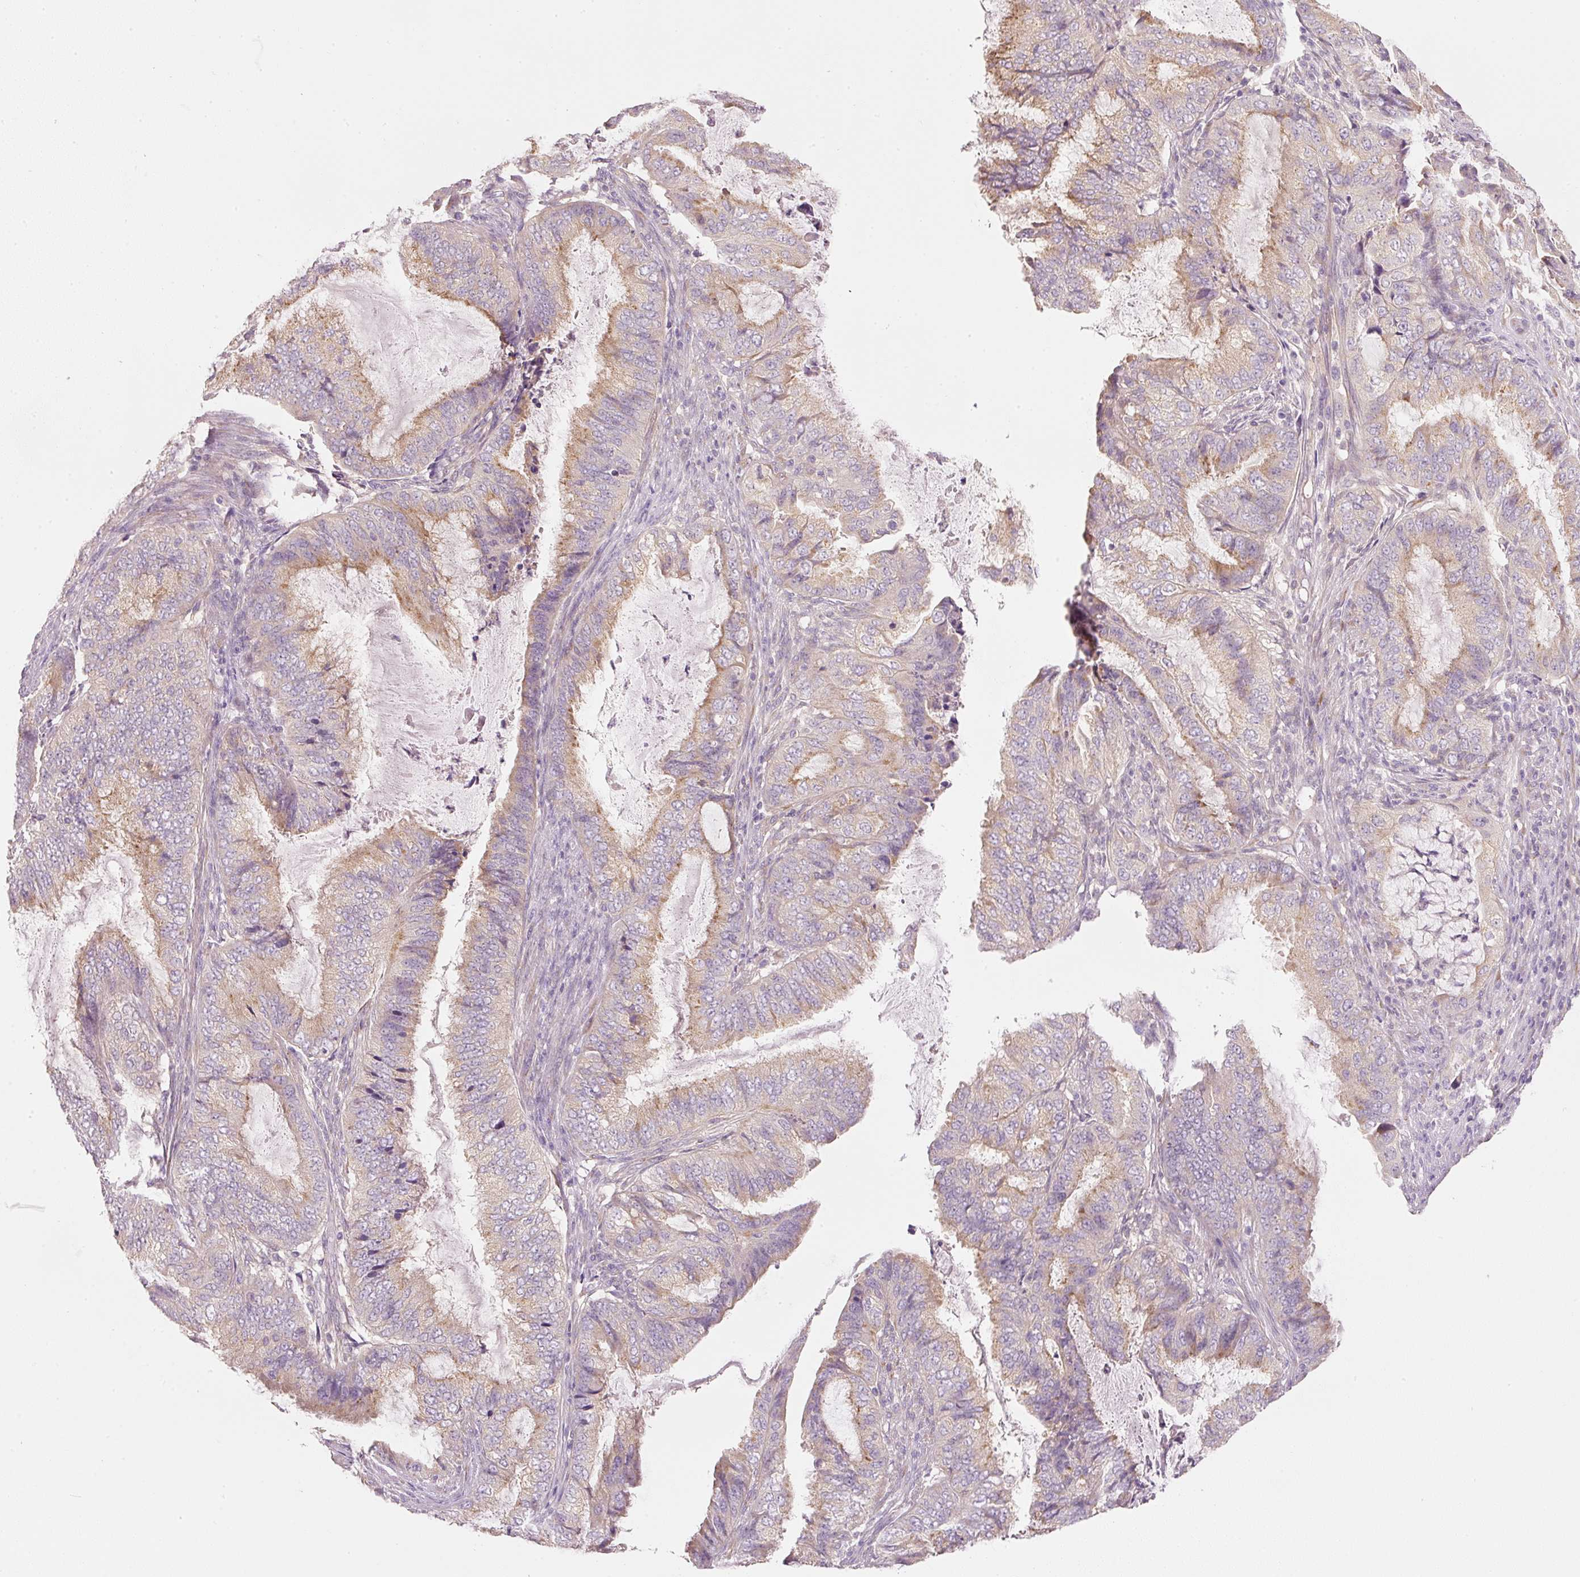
{"staining": {"intensity": "moderate", "quantity": "25%-75%", "location": "cytoplasmic/membranous"}, "tissue": "endometrial cancer", "cell_type": "Tumor cells", "image_type": "cancer", "snomed": [{"axis": "morphology", "description": "Adenocarcinoma, NOS"}, {"axis": "topography", "description": "Endometrium"}], "caption": "Human endometrial cancer stained for a protein (brown) shows moderate cytoplasmic/membranous positive positivity in about 25%-75% of tumor cells.", "gene": "RNF167", "patient": {"sex": "female", "age": 51}}